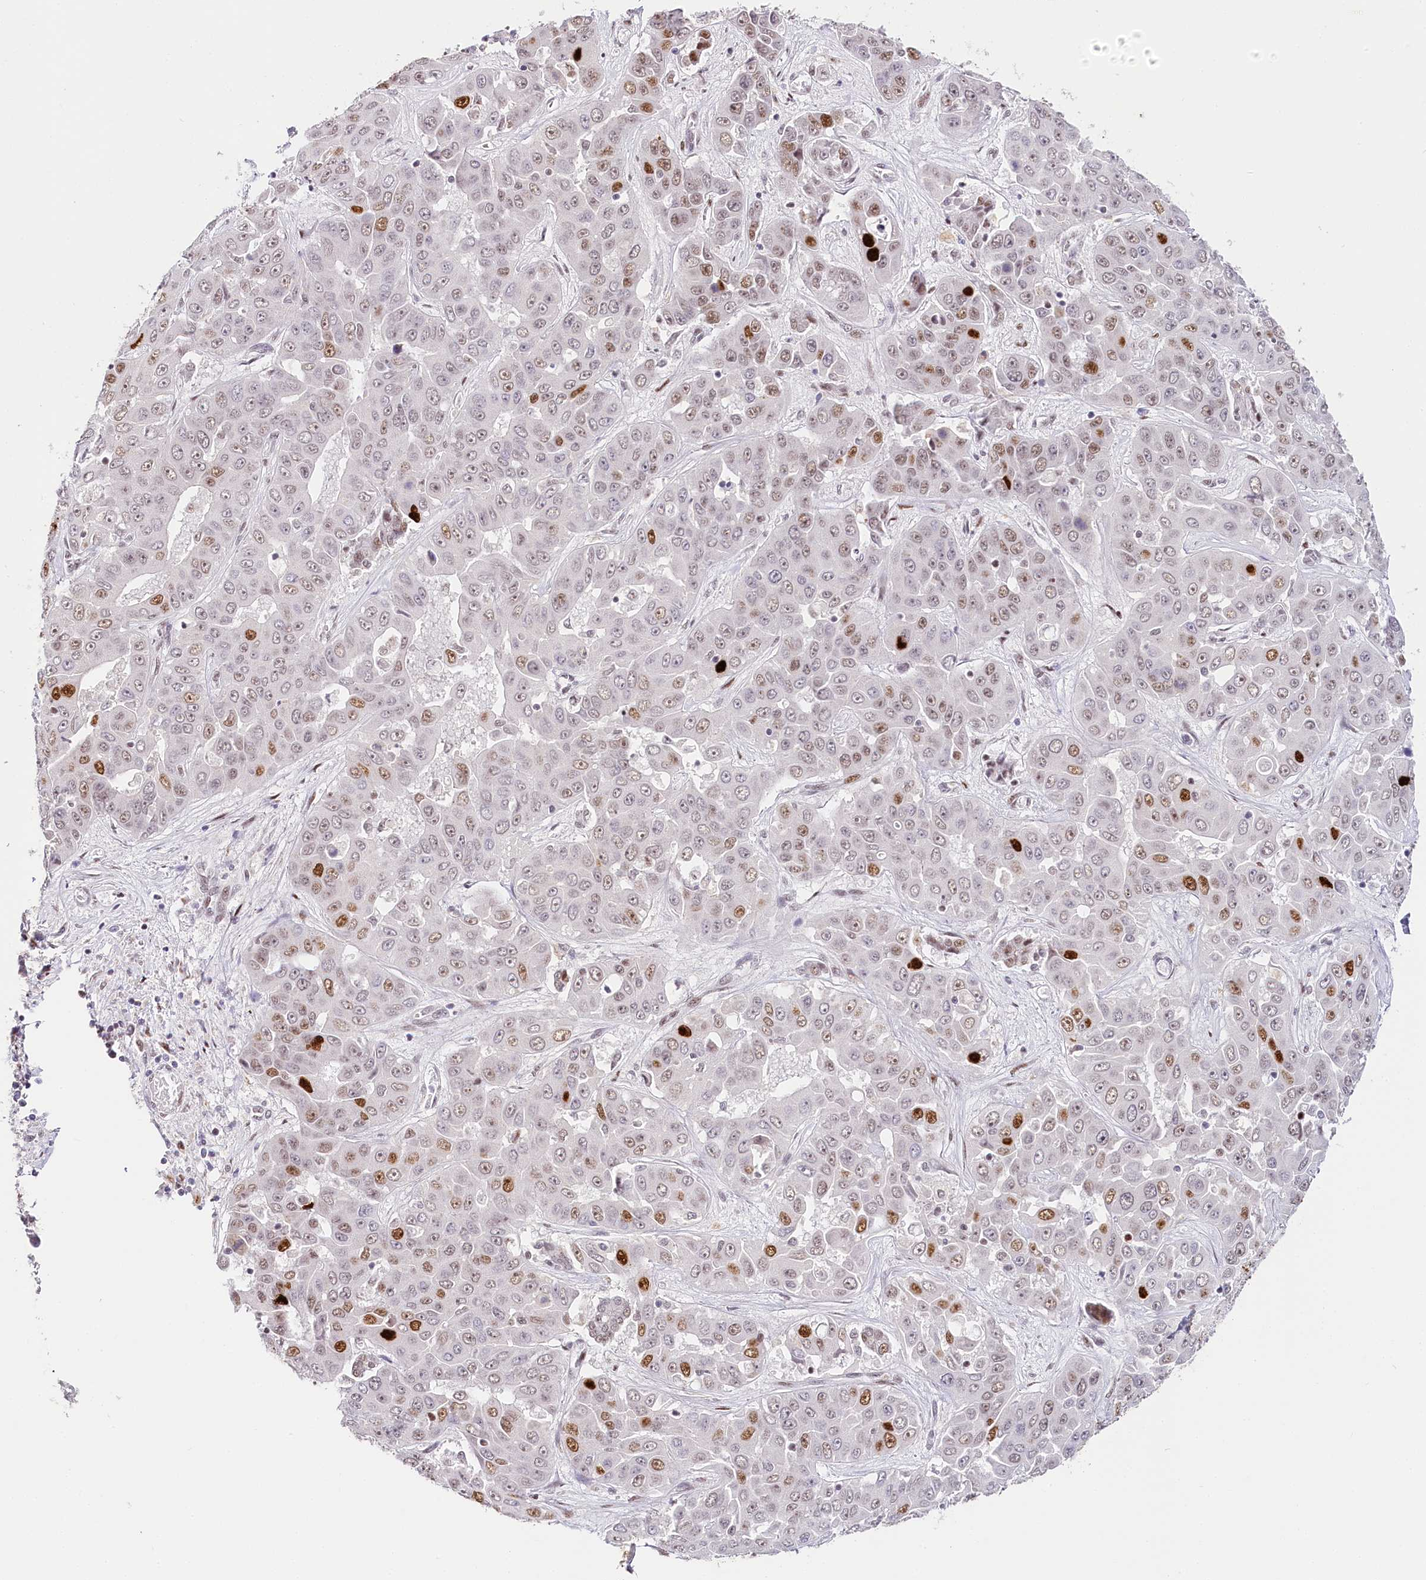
{"staining": {"intensity": "strong", "quantity": "<25%", "location": "nuclear"}, "tissue": "liver cancer", "cell_type": "Tumor cells", "image_type": "cancer", "snomed": [{"axis": "morphology", "description": "Cholangiocarcinoma"}, {"axis": "topography", "description": "Liver"}], "caption": "Cholangiocarcinoma (liver) tissue reveals strong nuclear positivity in about <25% of tumor cells Immunohistochemistry (ihc) stains the protein of interest in brown and the nuclei are stained blue.", "gene": "TP53", "patient": {"sex": "female", "age": 52}}